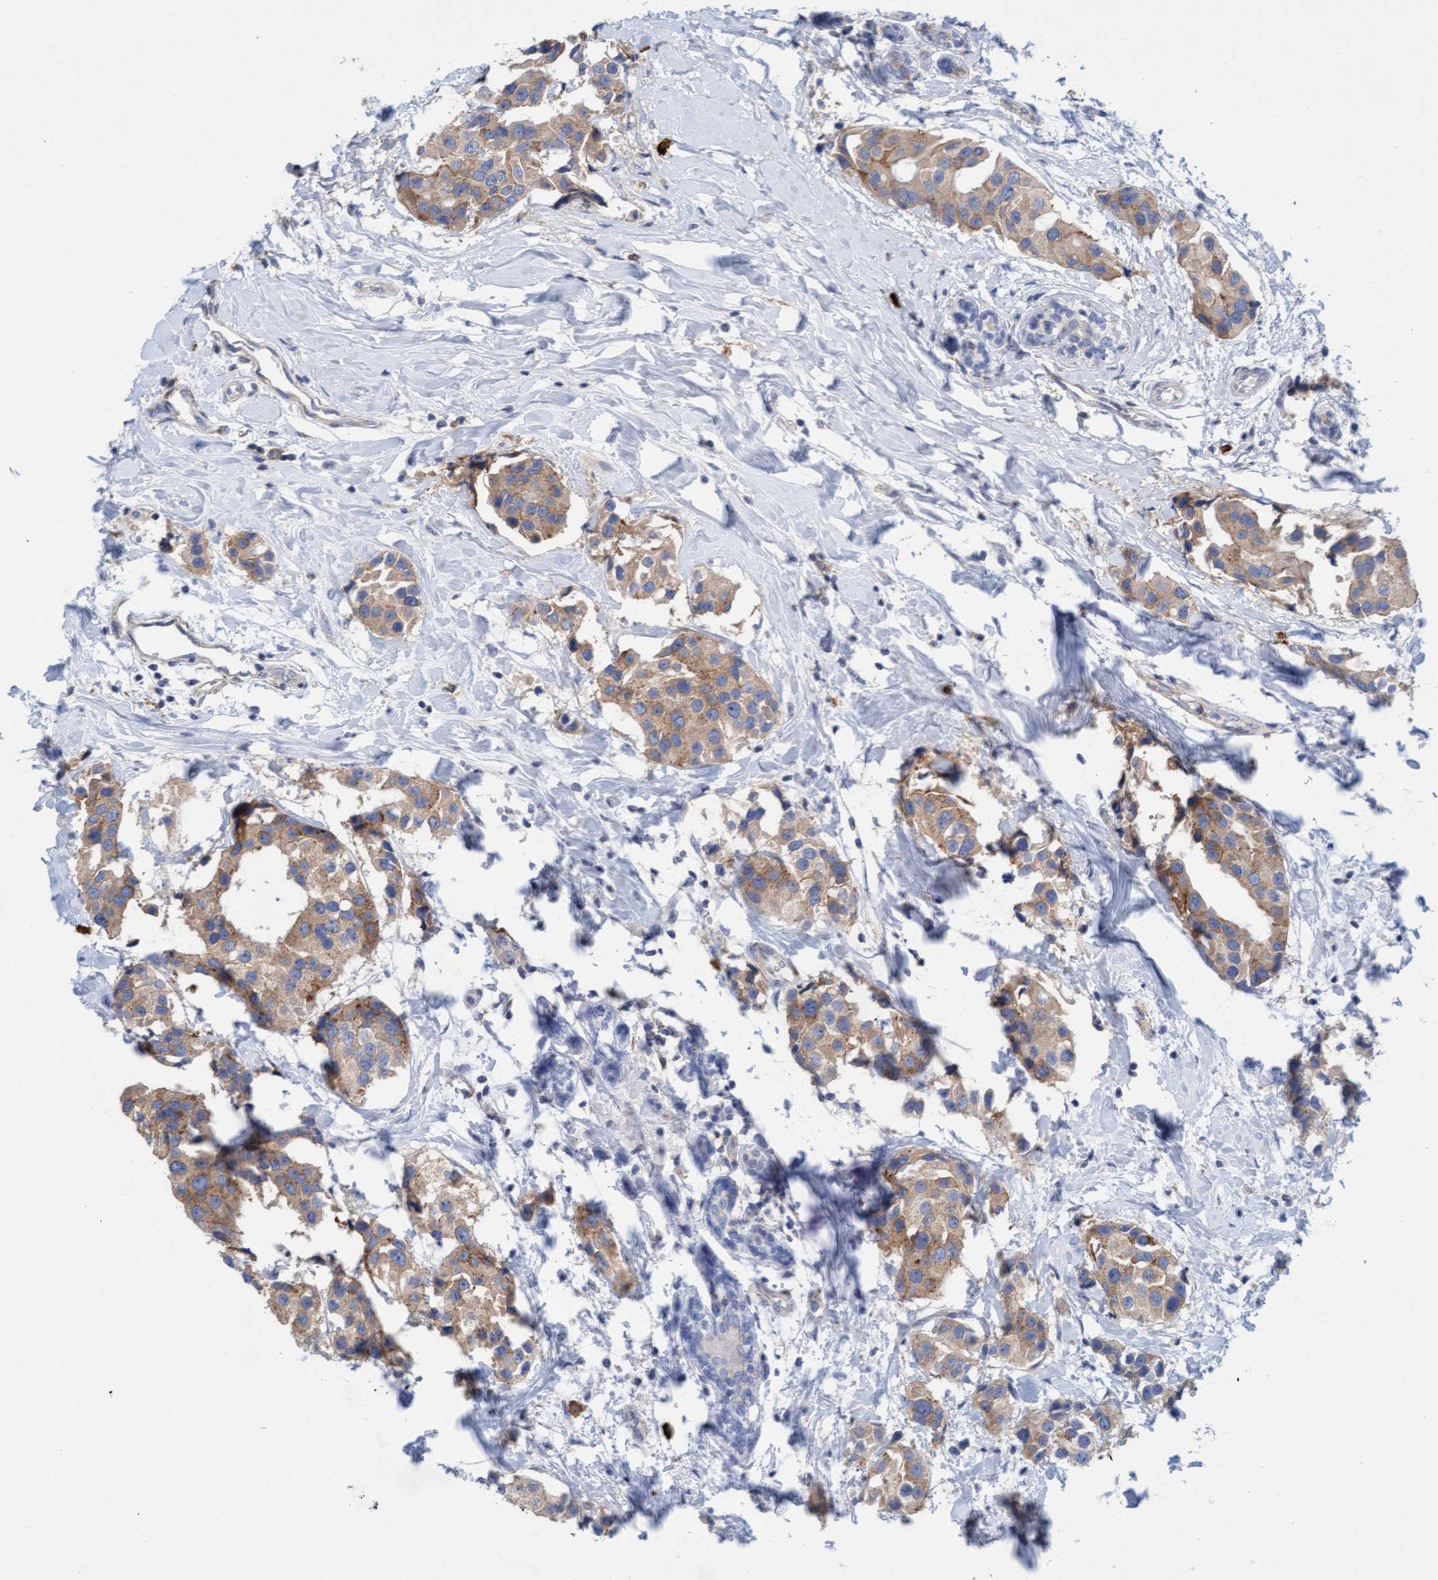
{"staining": {"intensity": "weak", "quantity": ">75%", "location": "cytoplasmic/membranous"}, "tissue": "breast cancer", "cell_type": "Tumor cells", "image_type": "cancer", "snomed": [{"axis": "morphology", "description": "Normal tissue, NOS"}, {"axis": "morphology", "description": "Duct carcinoma"}, {"axis": "topography", "description": "Breast"}], "caption": "High-magnification brightfield microscopy of breast cancer stained with DAB (3,3'-diaminobenzidine) (brown) and counterstained with hematoxylin (blue). tumor cells exhibit weak cytoplasmic/membranous staining is appreciated in about>75% of cells.", "gene": "SIGIRR", "patient": {"sex": "female", "age": 39}}